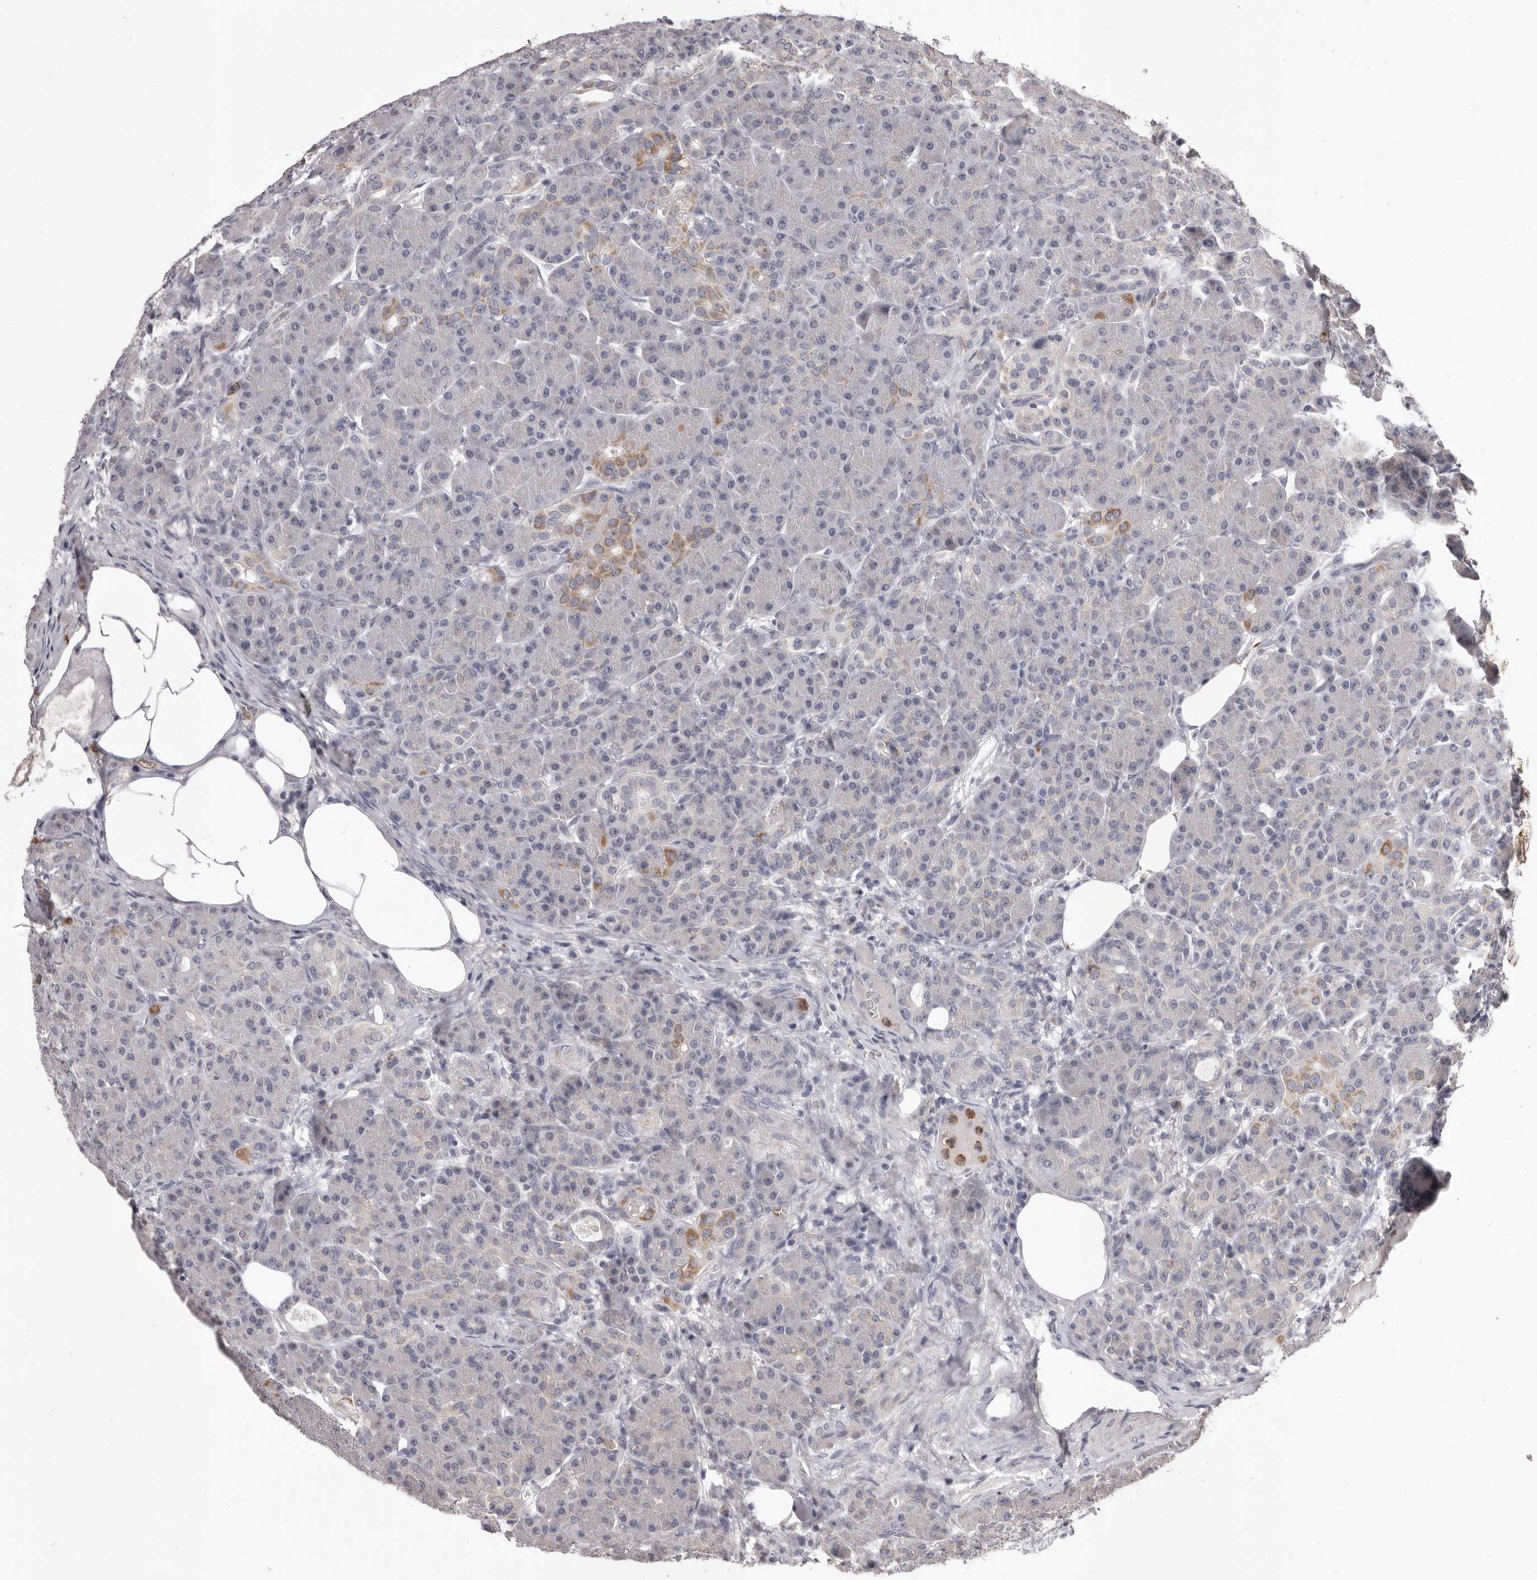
{"staining": {"intensity": "moderate", "quantity": "<25%", "location": "cytoplasmic/membranous"}, "tissue": "pancreas", "cell_type": "Exocrine glandular cells", "image_type": "normal", "snomed": [{"axis": "morphology", "description": "Normal tissue, NOS"}, {"axis": "topography", "description": "Pancreas"}], "caption": "Pancreas stained with immunohistochemistry reveals moderate cytoplasmic/membranous staining in approximately <25% of exocrine glandular cells. (Stains: DAB (3,3'-diaminobenzidine) in brown, nuclei in blue, Microscopy: brightfield microscopy at high magnification).", "gene": "CXCL14", "patient": {"sex": "male", "age": 63}}